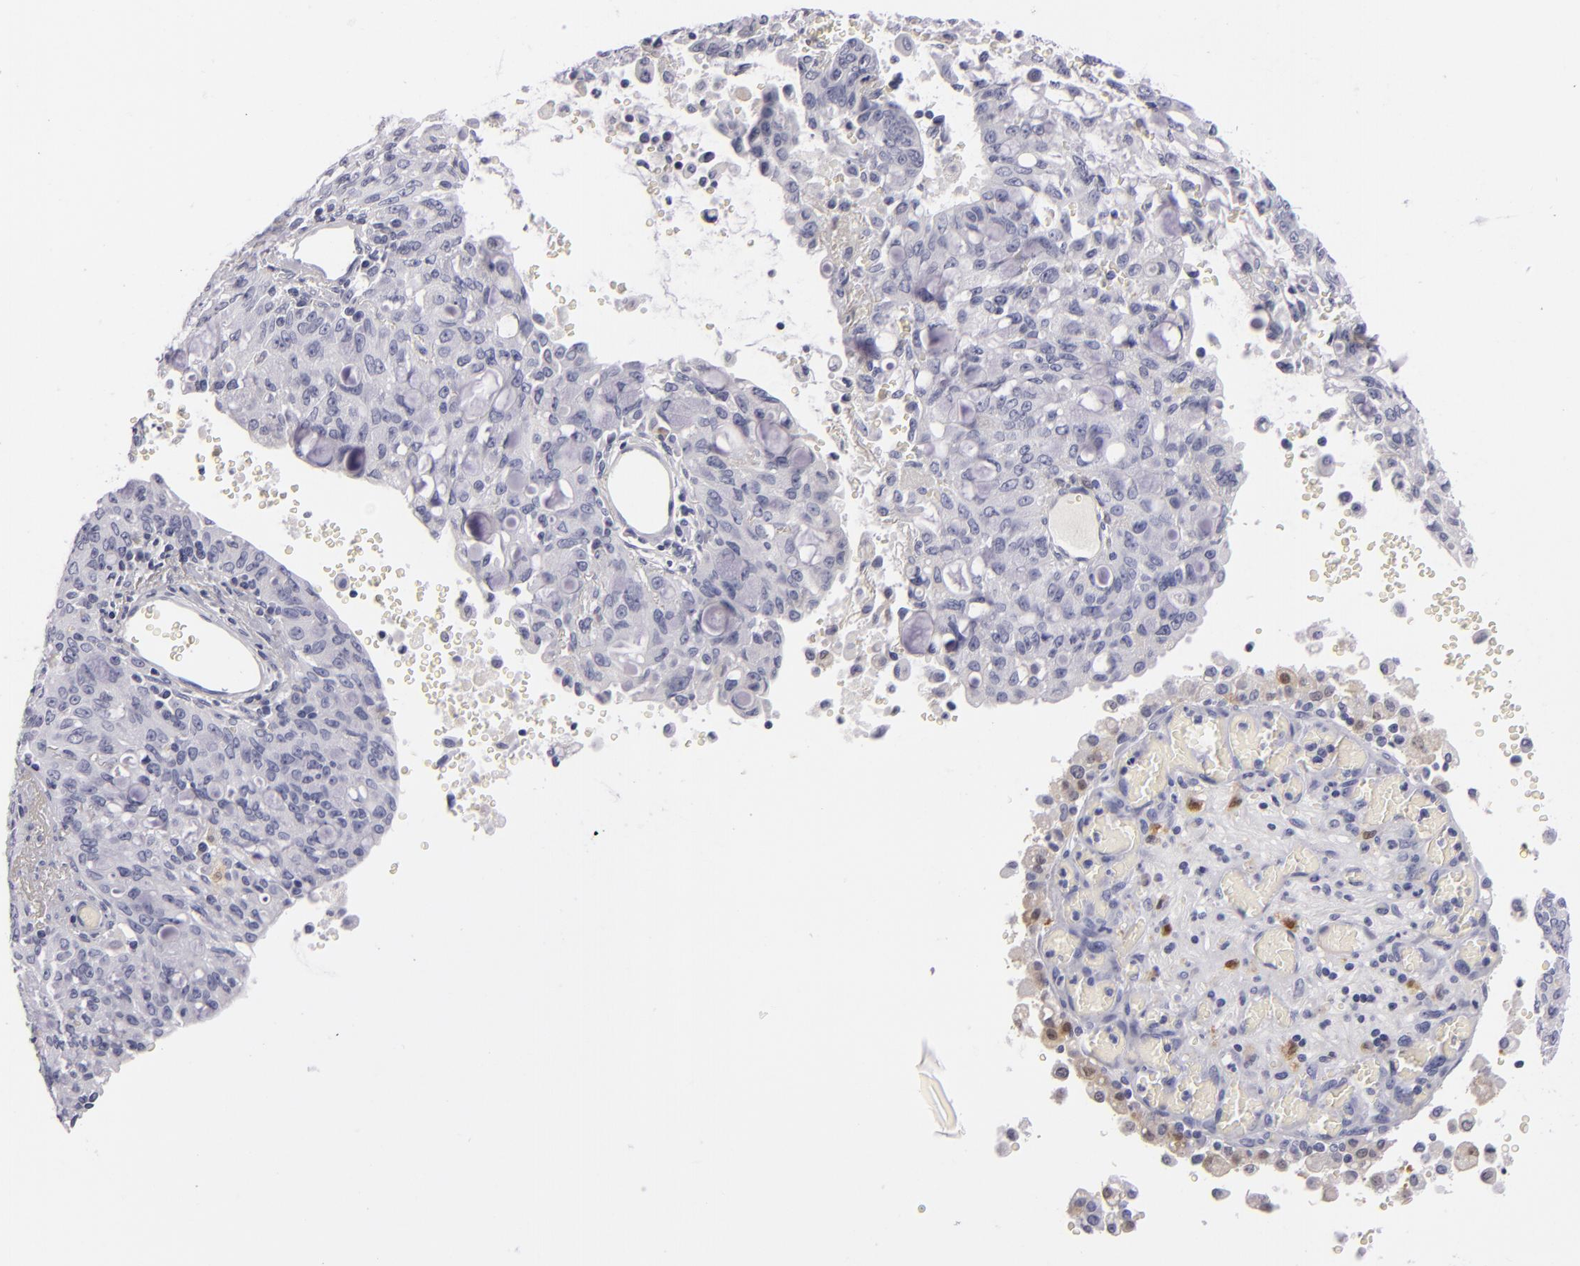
{"staining": {"intensity": "negative", "quantity": "none", "location": "none"}, "tissue": "lung cancer", "cell_type": "Tumor cells", "image_type": "cancer", "snomed": [{"axis": "morphology", "description": "Adenocarcinoma, NOS"}, {"axis": "topography", "description": "Lung"}], "caption": "Image shows no significant protein staining in tumor cells of lung adenocarcinoma.", "gene": "F13A1", "patient": {"sex": "female", "age": 44}}